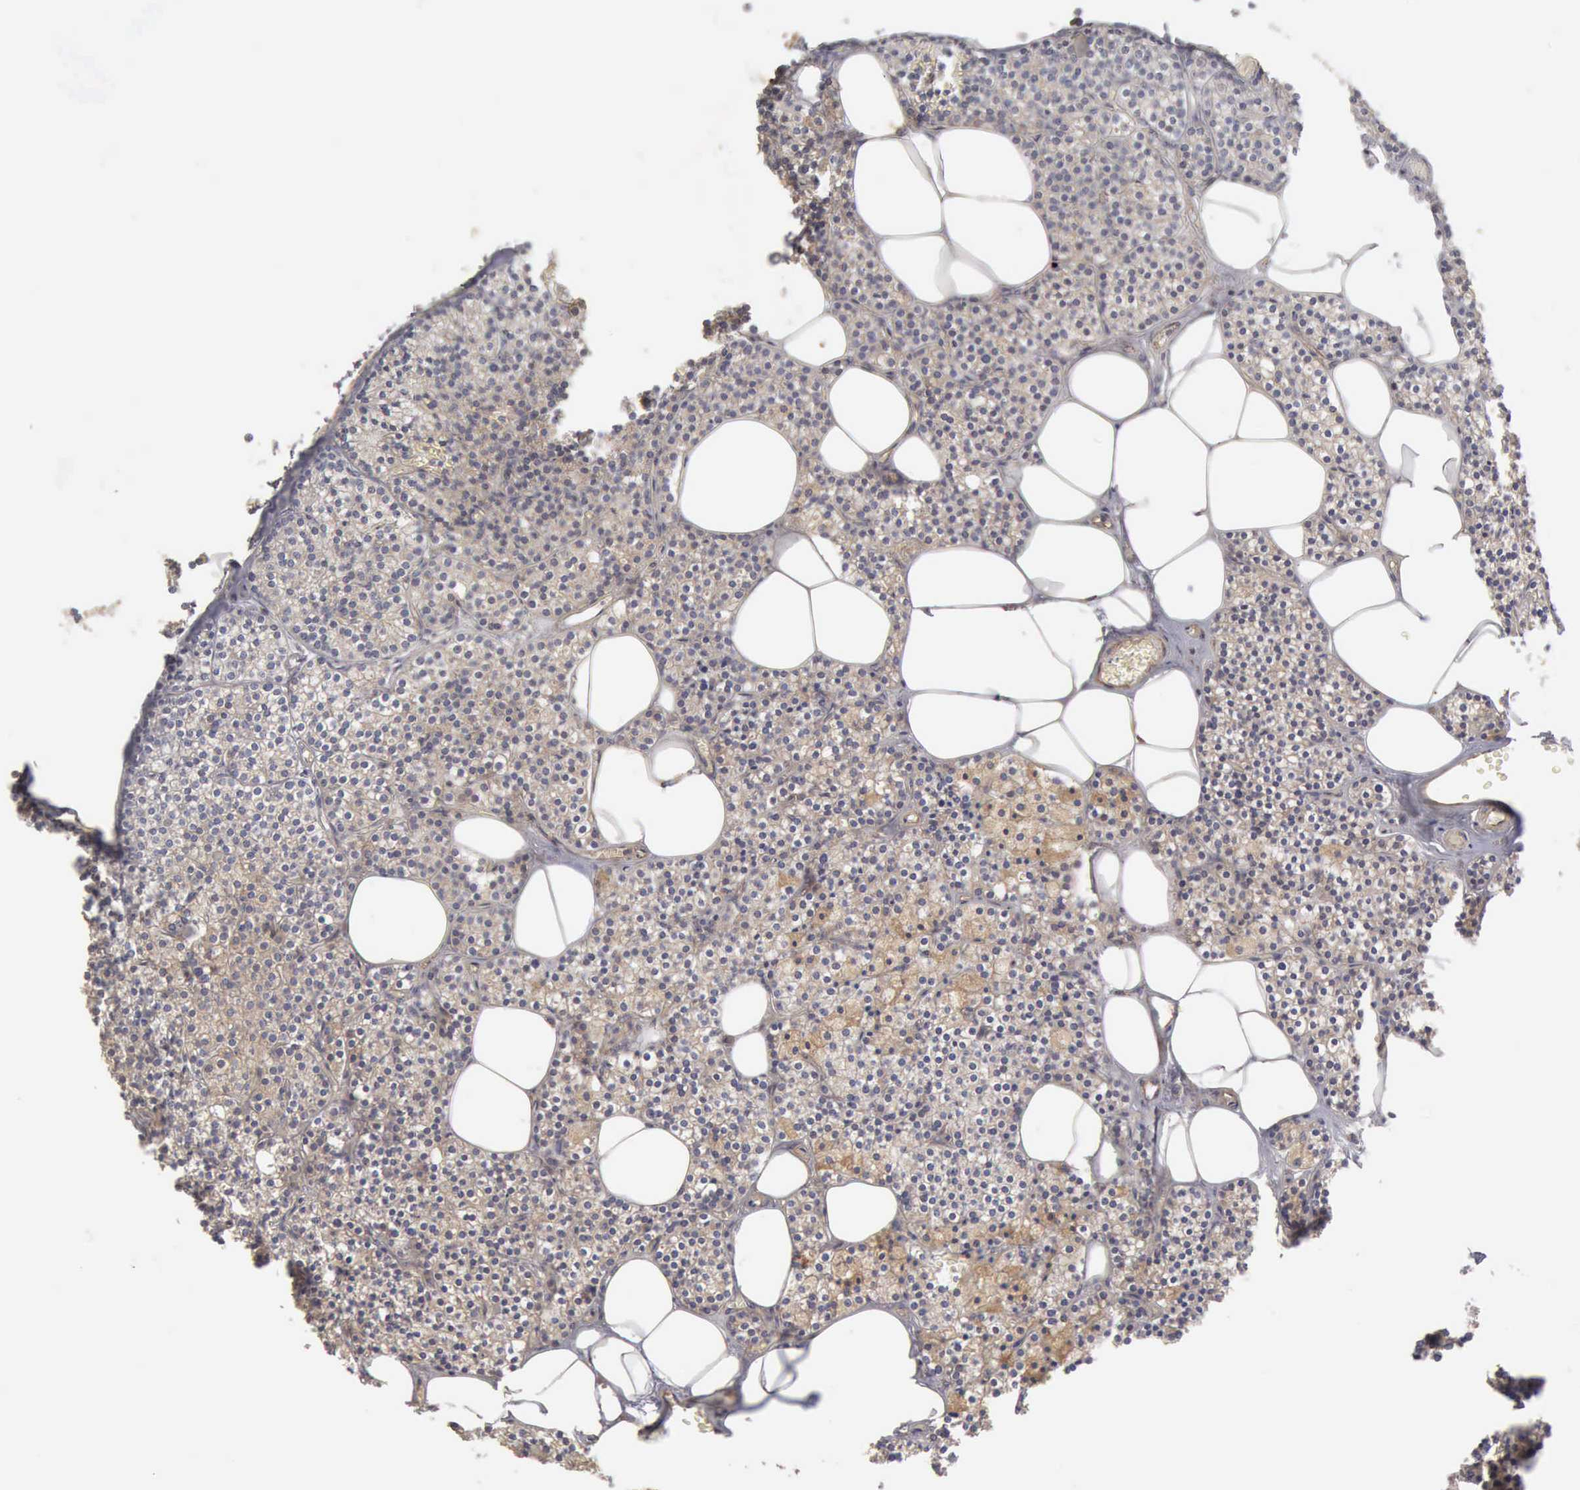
{"staining": {"intensity": "moderate", "quantity": ">75%", "location": "nuclear"}, "tissue": "parathyroid gland", "cell_type": "Glandular cells", "image_type": "normal", "snomed": [{"axis": "morphology", "description": "Normal tissue, NOS"}, {"axis": "topography", "description": "Parathyroid gland"}], "caption": "This photomicrograph shows immunohistochemistry staining of benign human parathyroid gland, with medium moderate nuclear expression in about >75% of glandular cells.", "gene": "BMX", "patient": {"sex": "male", "age": 51}}